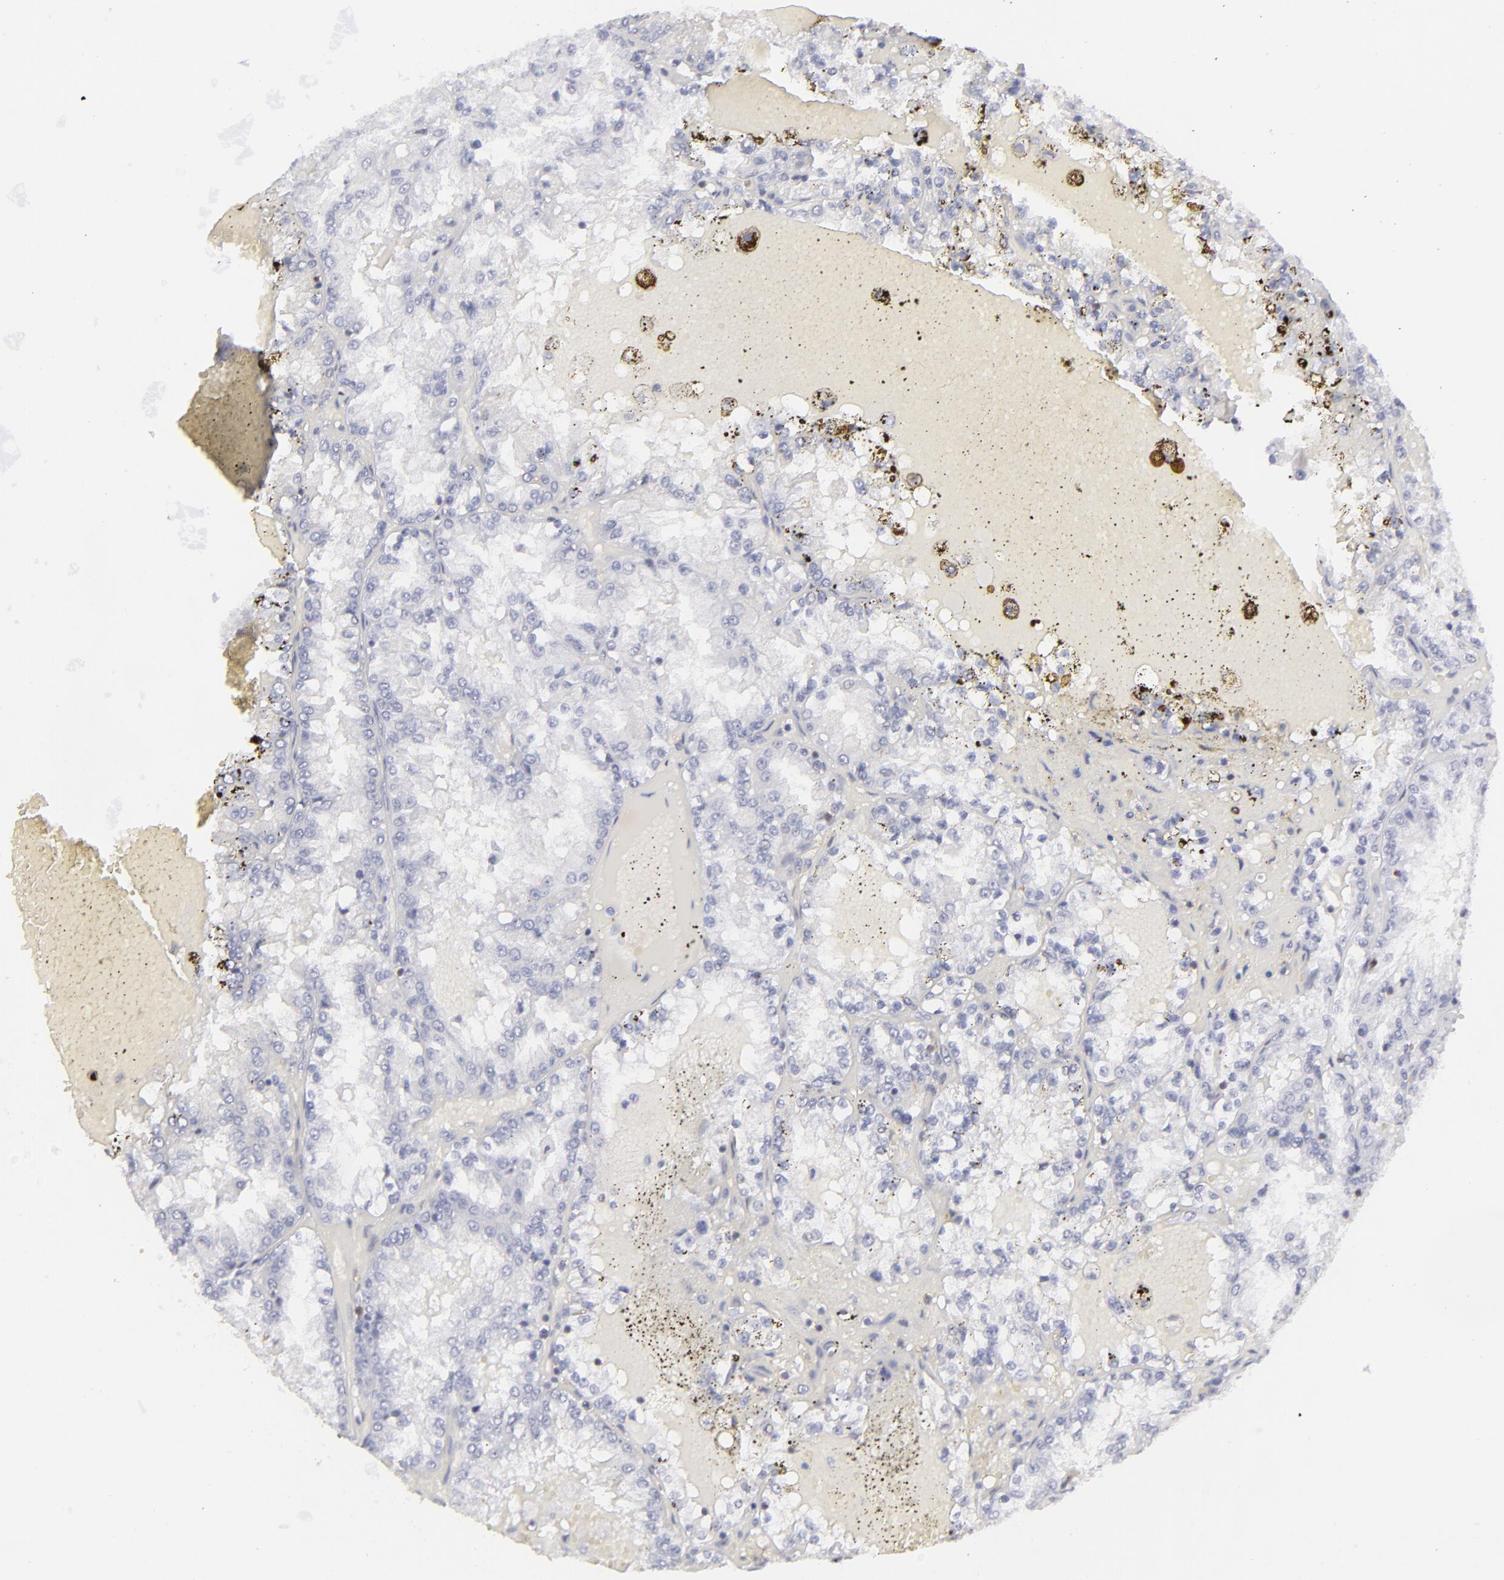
{"staining": {"intensity": "negative", "quantity": "none", "location": "none"}, "tissue": "renal cancer", "cell_type": "Tumor cells", "image_type": "cancer", "snomed": [{"axis": "morphology", "description": "Adenocarcinoma, NOS"}, {"axis": "topography", "description": "Kidney"}], "caption": "The photomicrograph demonstrates no staining of tumor cells in renal adenocarcinoma.", "gene": "CD7", "patient": {"sex": "female", "age": 56}}